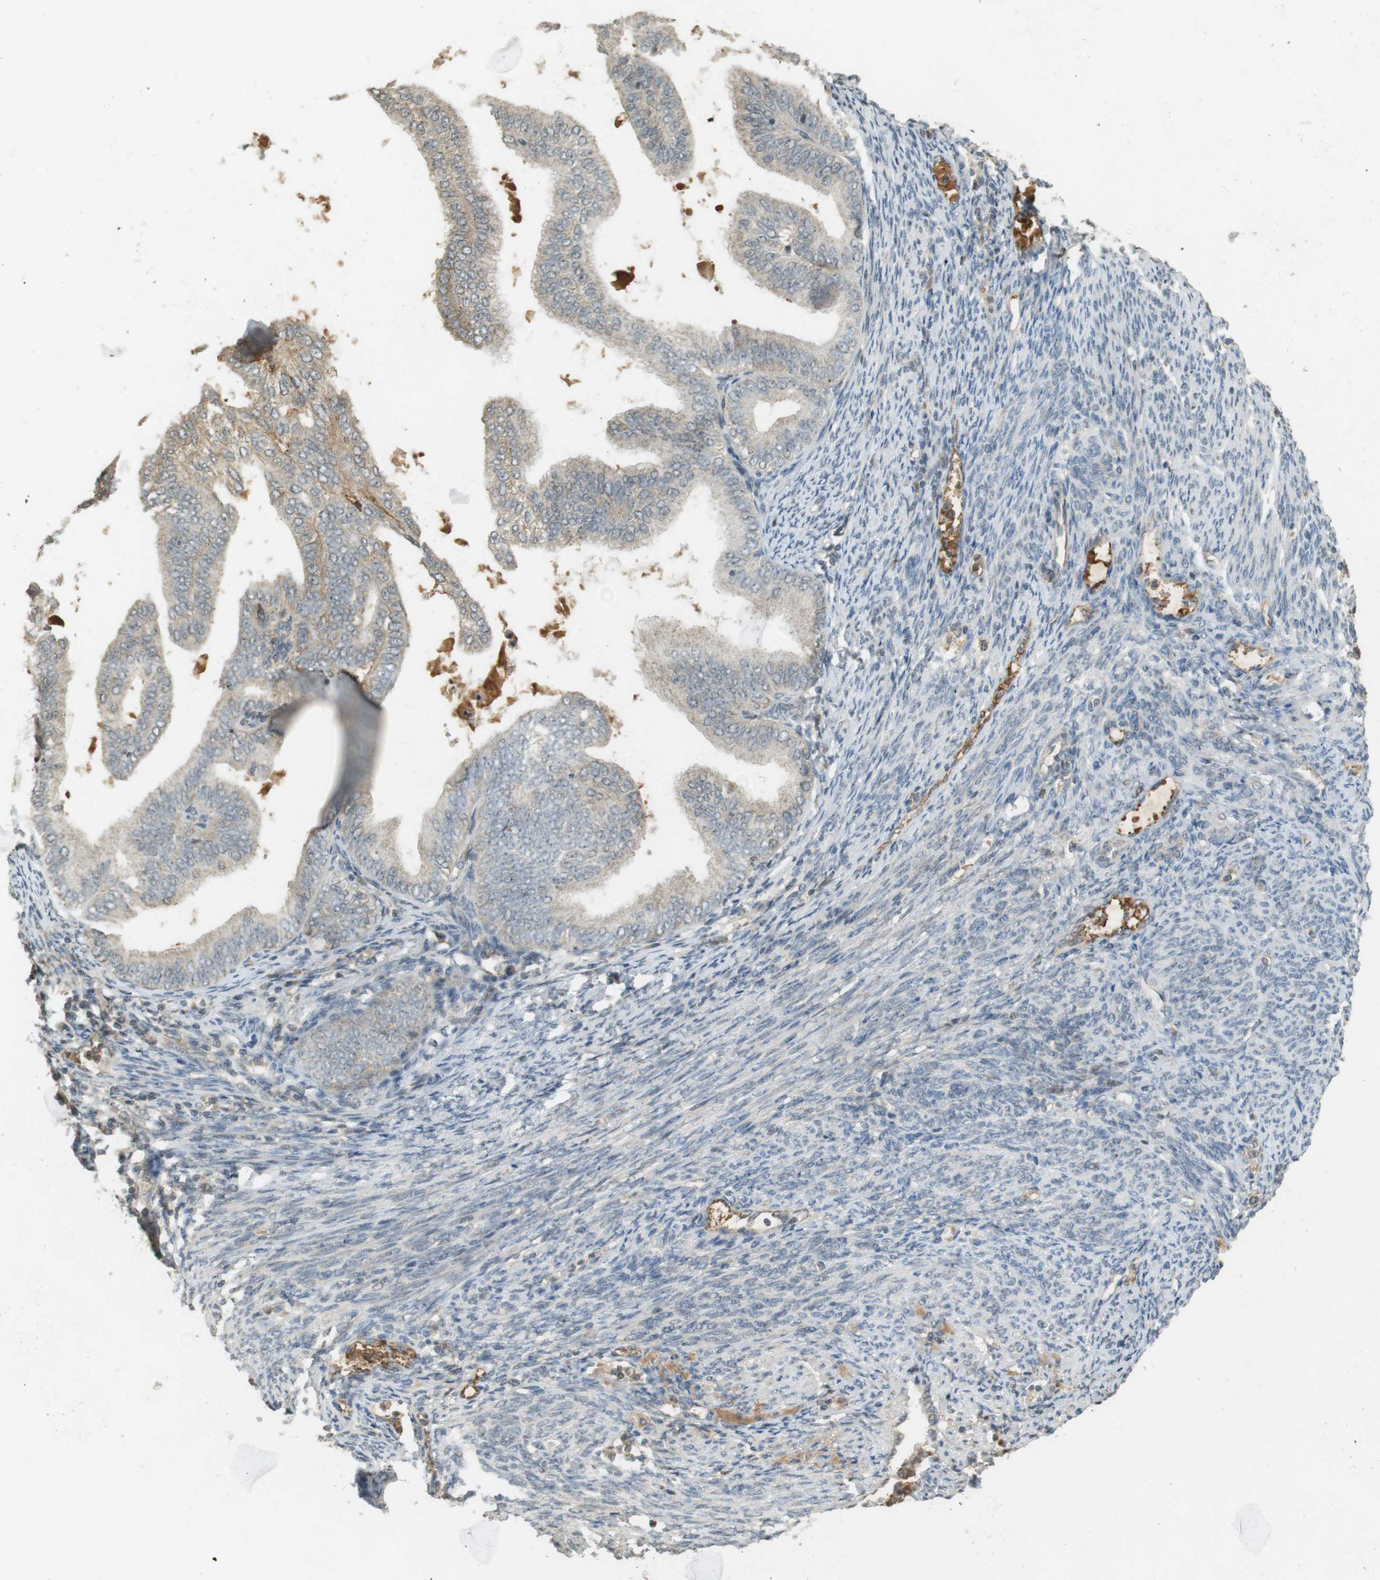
{"staining": {"intensity": "negative", "quantity": "none", "location": "none"}, "tissue": "endometrial cancer", "cell_type": "Tumor cells", "image_type": "cancer", "snomed": [{"axis": "morphology", "description": "Adenocarcinoma, NOS"}, {"axis": "topography", "description": "Endometrium"}], "caption": "There is no significant positivity in tumor cells of endometrial adenocarcinoma.", "gene": "SRR", "patient": {"sex": "female", "age": 58}}